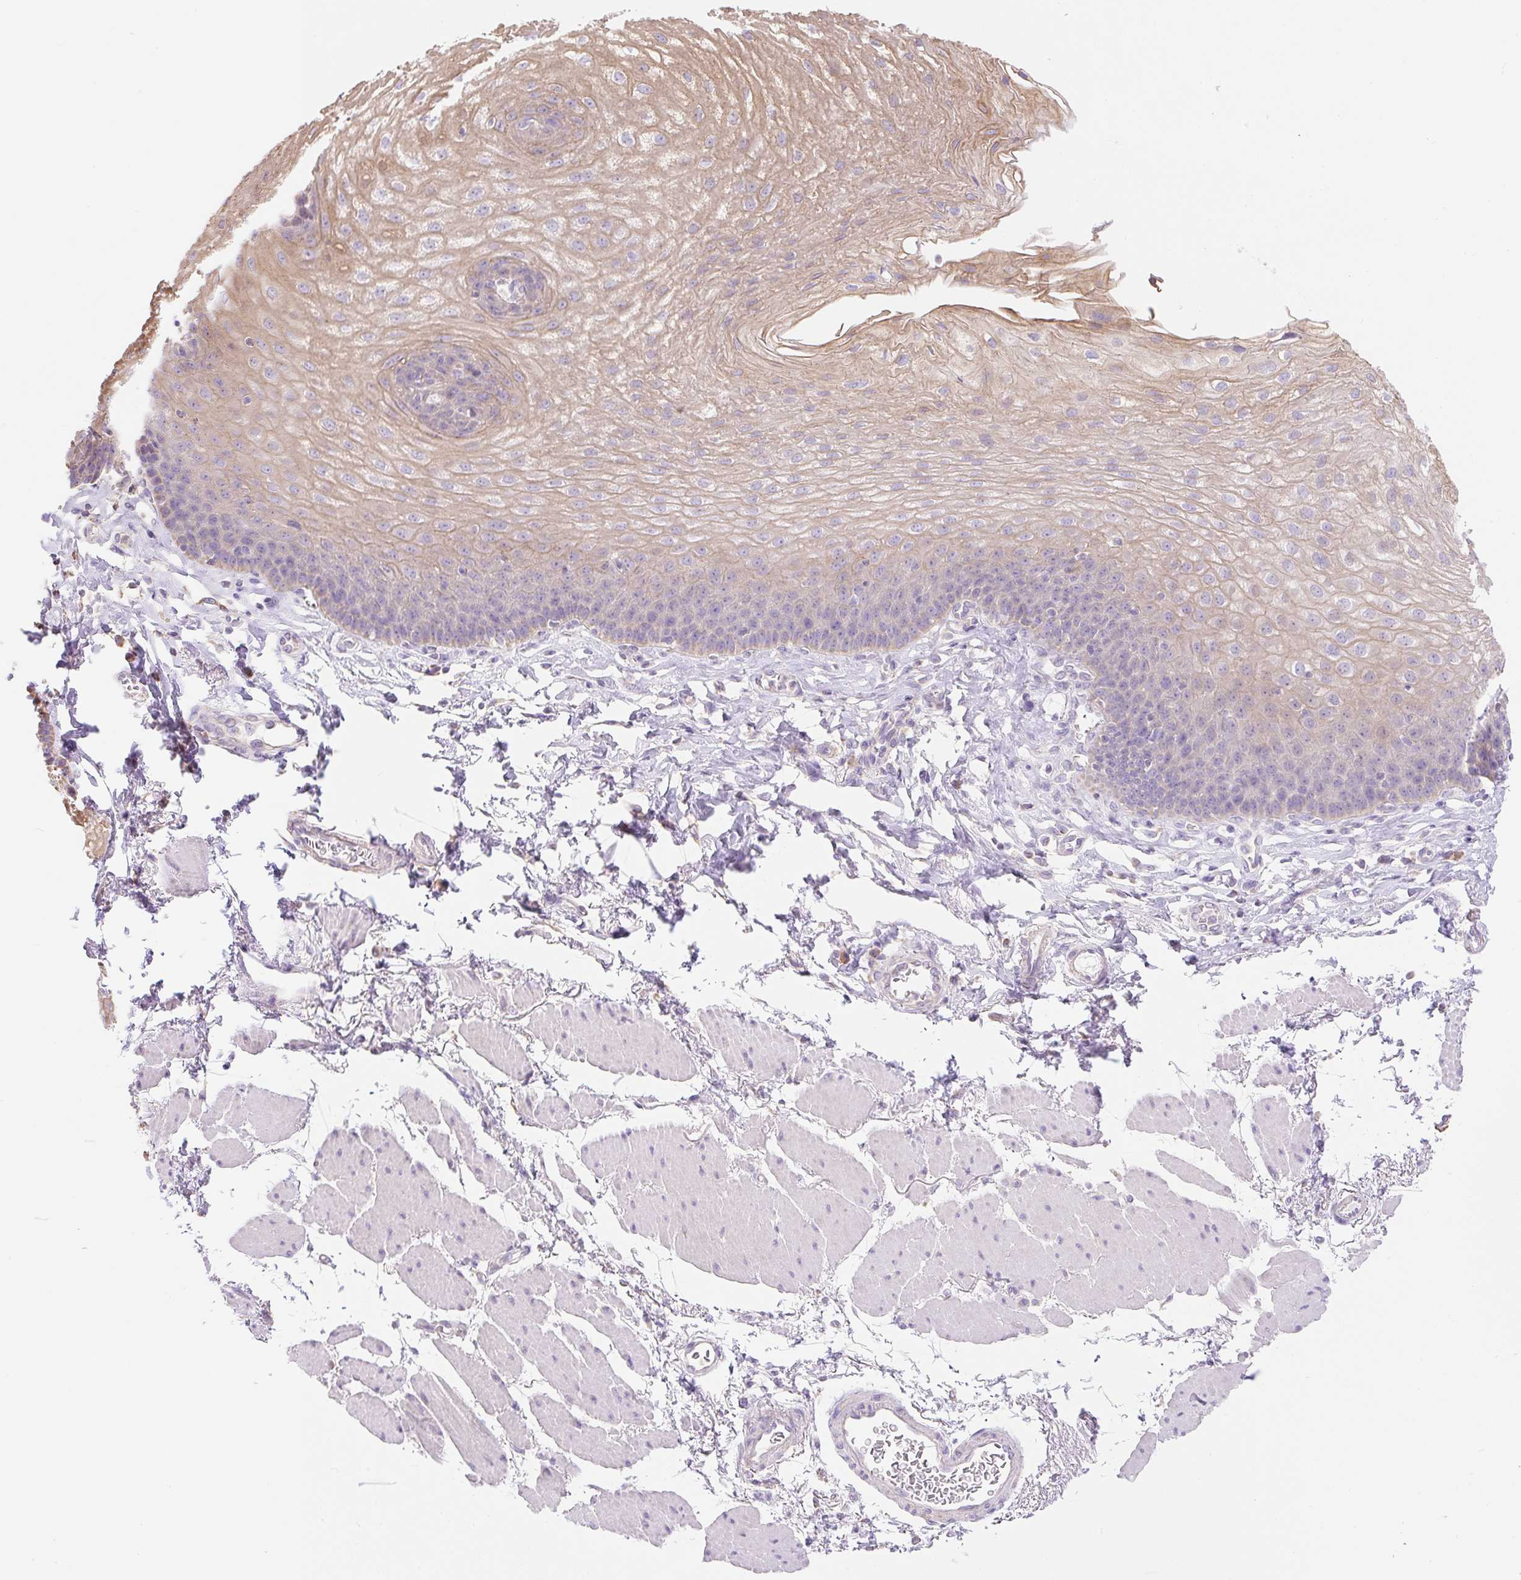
{"staining": {"intensity": "weak", "quantity": "25%-75%", "location": "cytoplasmic/membranous"}, "tissue": "esophagus", "cell_type": "Squamous epithelial cells", "image_type": "normal", "snomed": [{"axis": "morphology", "description": "Normal tissue, NOS"}, {"axis": "topography", "description": "Esophagus"}], "caption": "Immunohistochemical staining of benign human esophagus displays weak cytoplasmic/membranous protein positivity in approximately 25%-75% of squamous epithelial cells. (DAB (3,3'-diaminobenzidine) = brown stain, brightfield microscopy at high magnification).", "gene": "DHX35", "patient": {"sex": "female", "age": 81}}